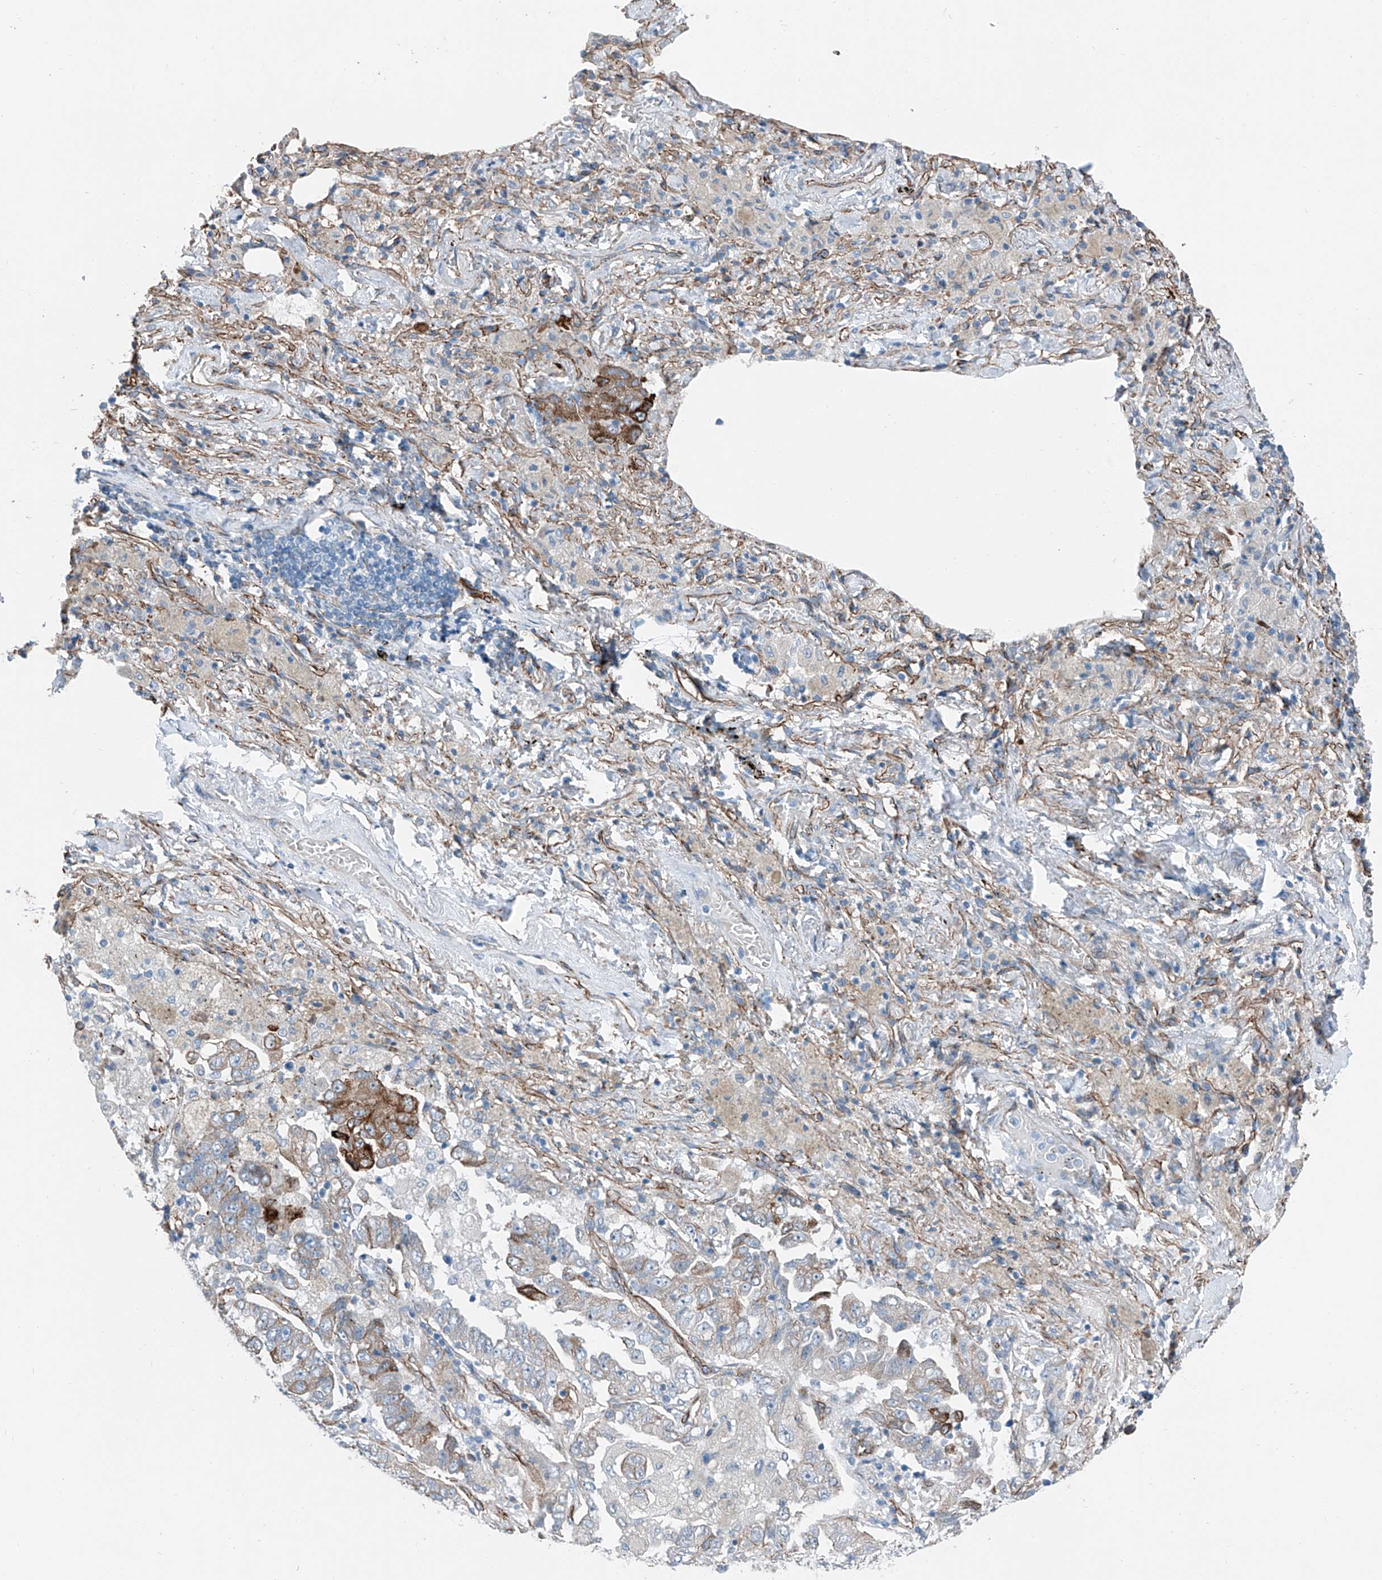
{"staining": {"intensity": "strong", "quantity": "<25%", "location": "cytoplasmic/membranous"}, "tissue": "lung cancer", "cell_type": "Tumor cells", "image_type": "cancer", "snomed": [{"axis": "morphology", "description": "Adenocarcinoma, NOS"}, {"axis": "topography", "description": "Lung"}], "caption": "A high-resolution histopathology image shows immunohistochemistry staining of lung adenocarcinoma, which exhibits strong cytoplasmic/membranous staining in approximately <25% of tumor cells.", "gene": "THEMIS2", "patient": {"sex": "female", "age": 51}}